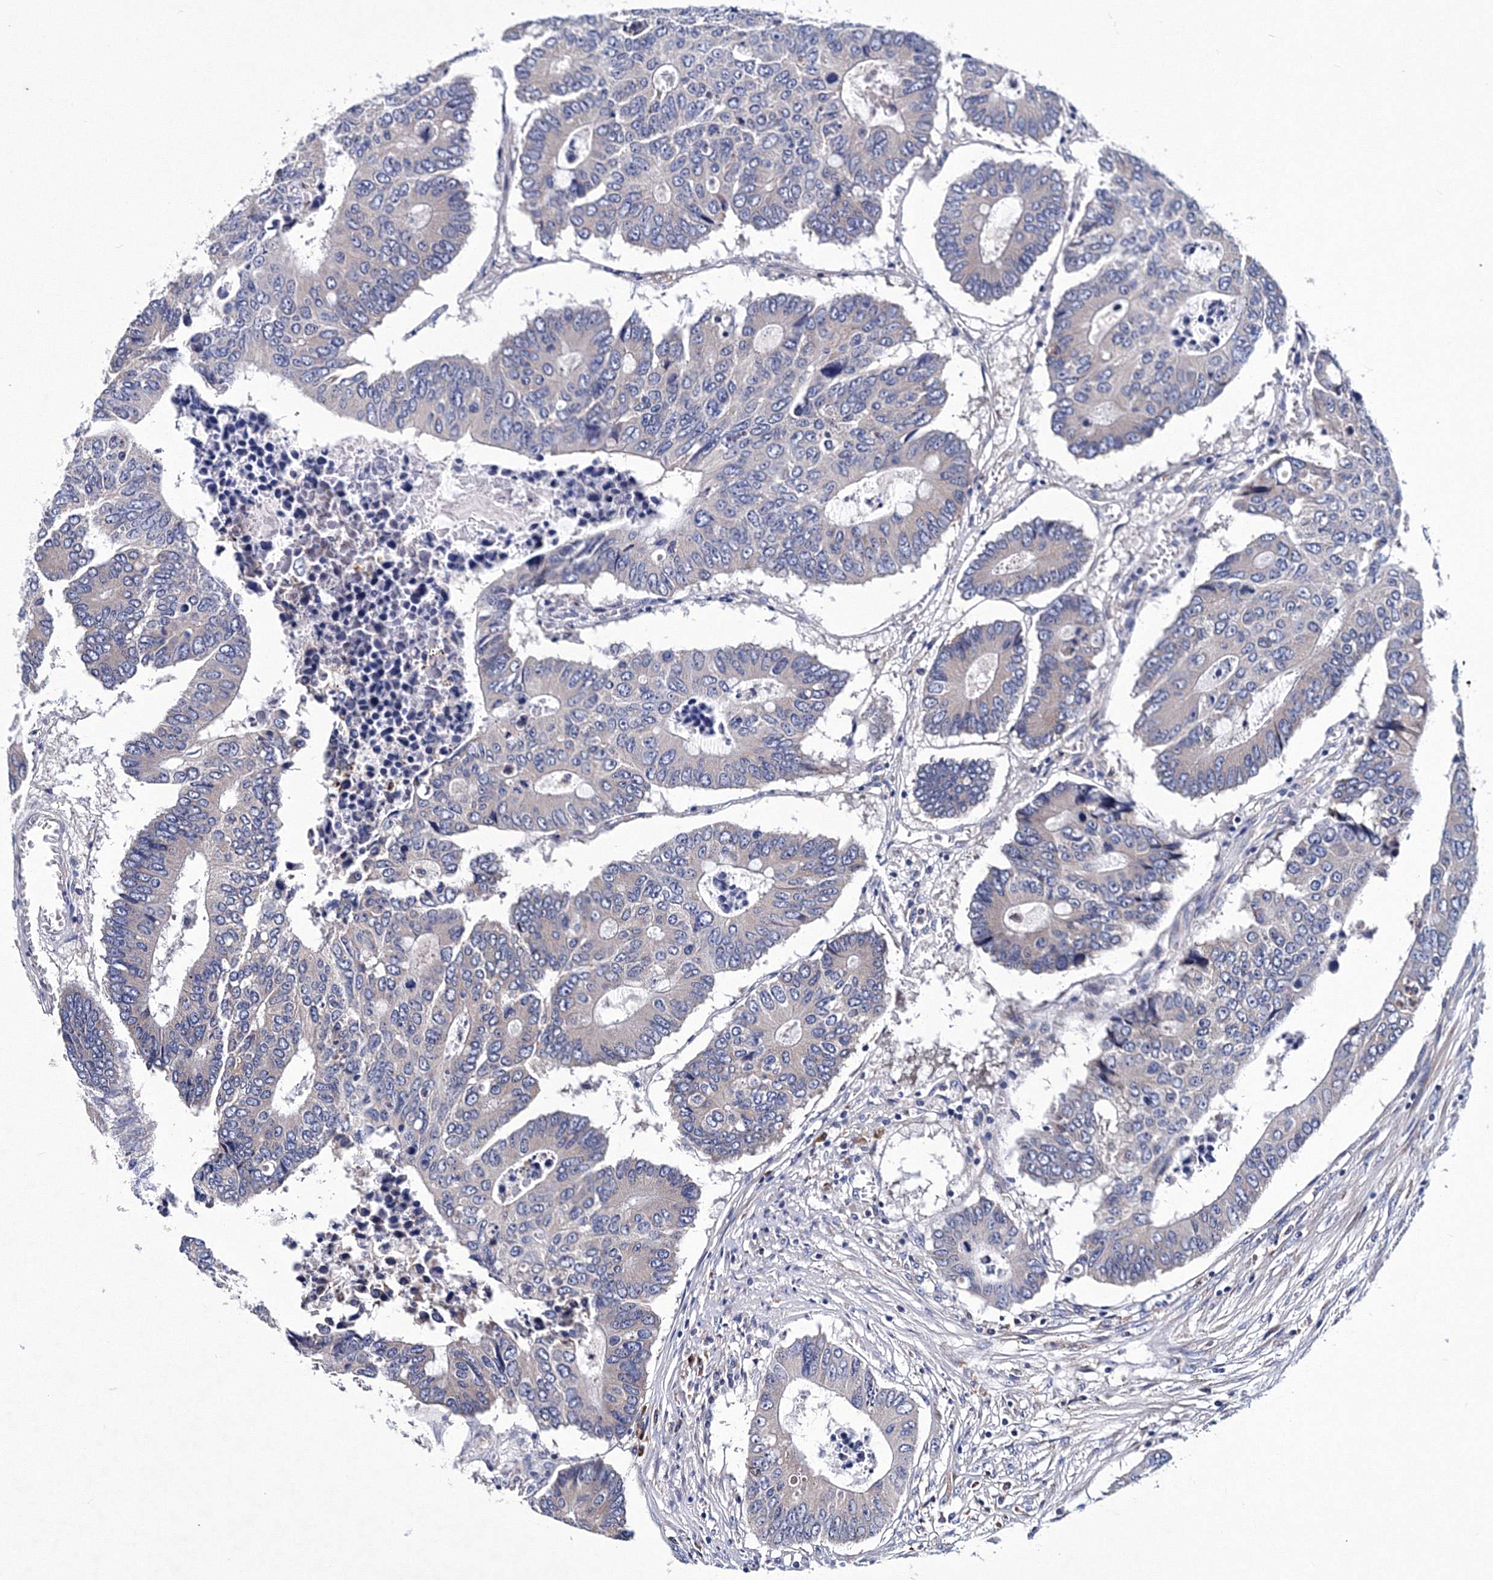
{"staining": {"intensity": "negative", "quantity": "none", "location": "none"}, "tissue": "colorectal cancer", "cell_type": "Tumor cells", "image_type": "cancer", "snomed": [{"axis": "morphology", "description": "Adenocarcinoma, NOS"}, {"axis": "topography", "description": "Colon"}], "caption": "Tumor cells are negative for brown protein staining in colorectal cancer. The staining is performed using DAB (3,3'-diaminobenzidine) brown chromogen with nuclei counter-stained in using hematoxylin.", "gene": "TRPM2", "patient": {"sex": "male", "age": 87}}